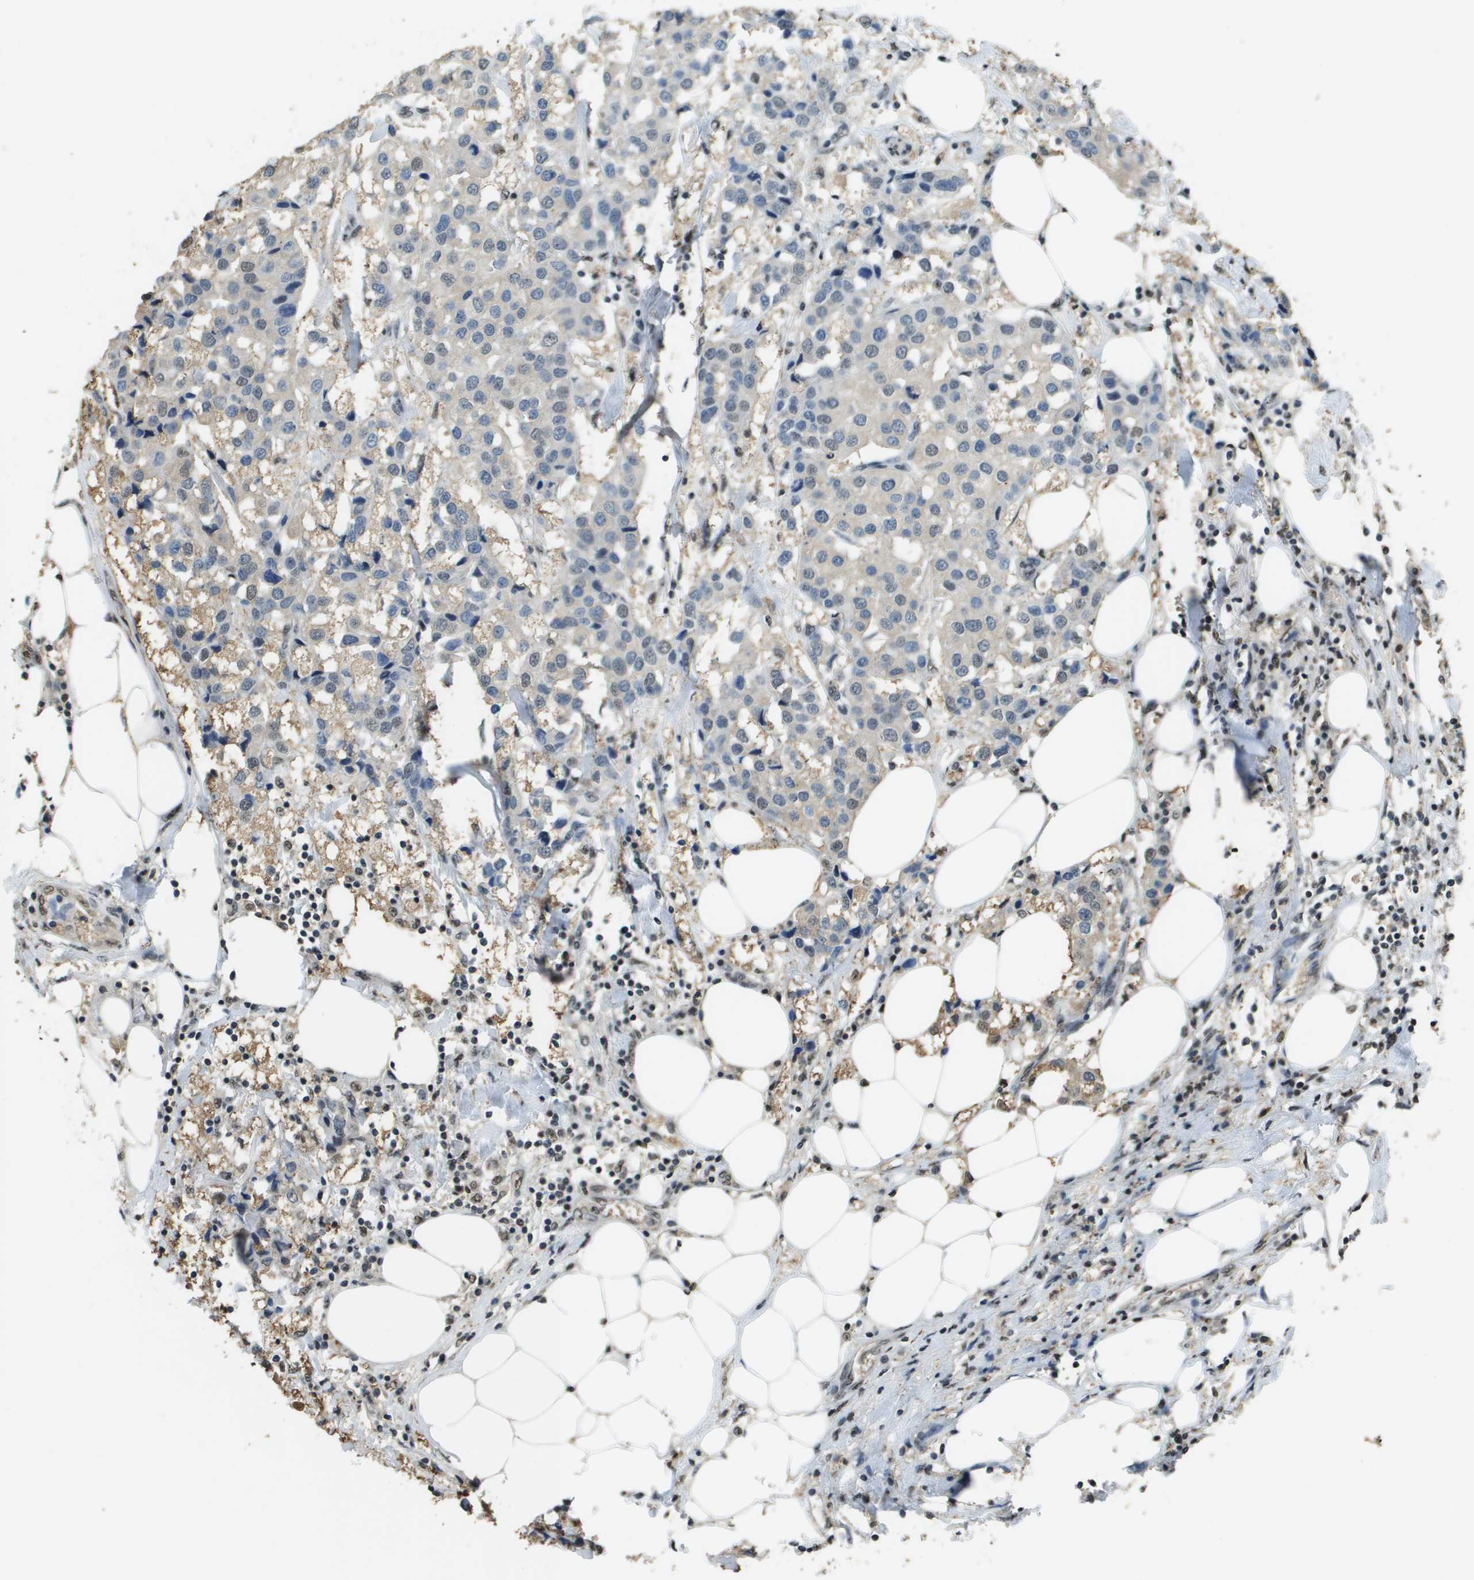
{"staining": {"intensity": "weak", "quantity": "<25%", "location": "nuclear"}, "tissue": "breast cancer", "cell_type": "Tumor cells", "image_type": "cancer", "snomed": [{"axis": "morphology", "description": "Duct carcinoma"}, {"axis": "topography", "description": "Breast"}], "caption": "Breast cancer (infiltrating ductal carcinoma) was stained to show a protein in brown. There is no significant staining in tumor cells.", "gene": "SP100", "patient": {"sex": "female", "age": 80}}